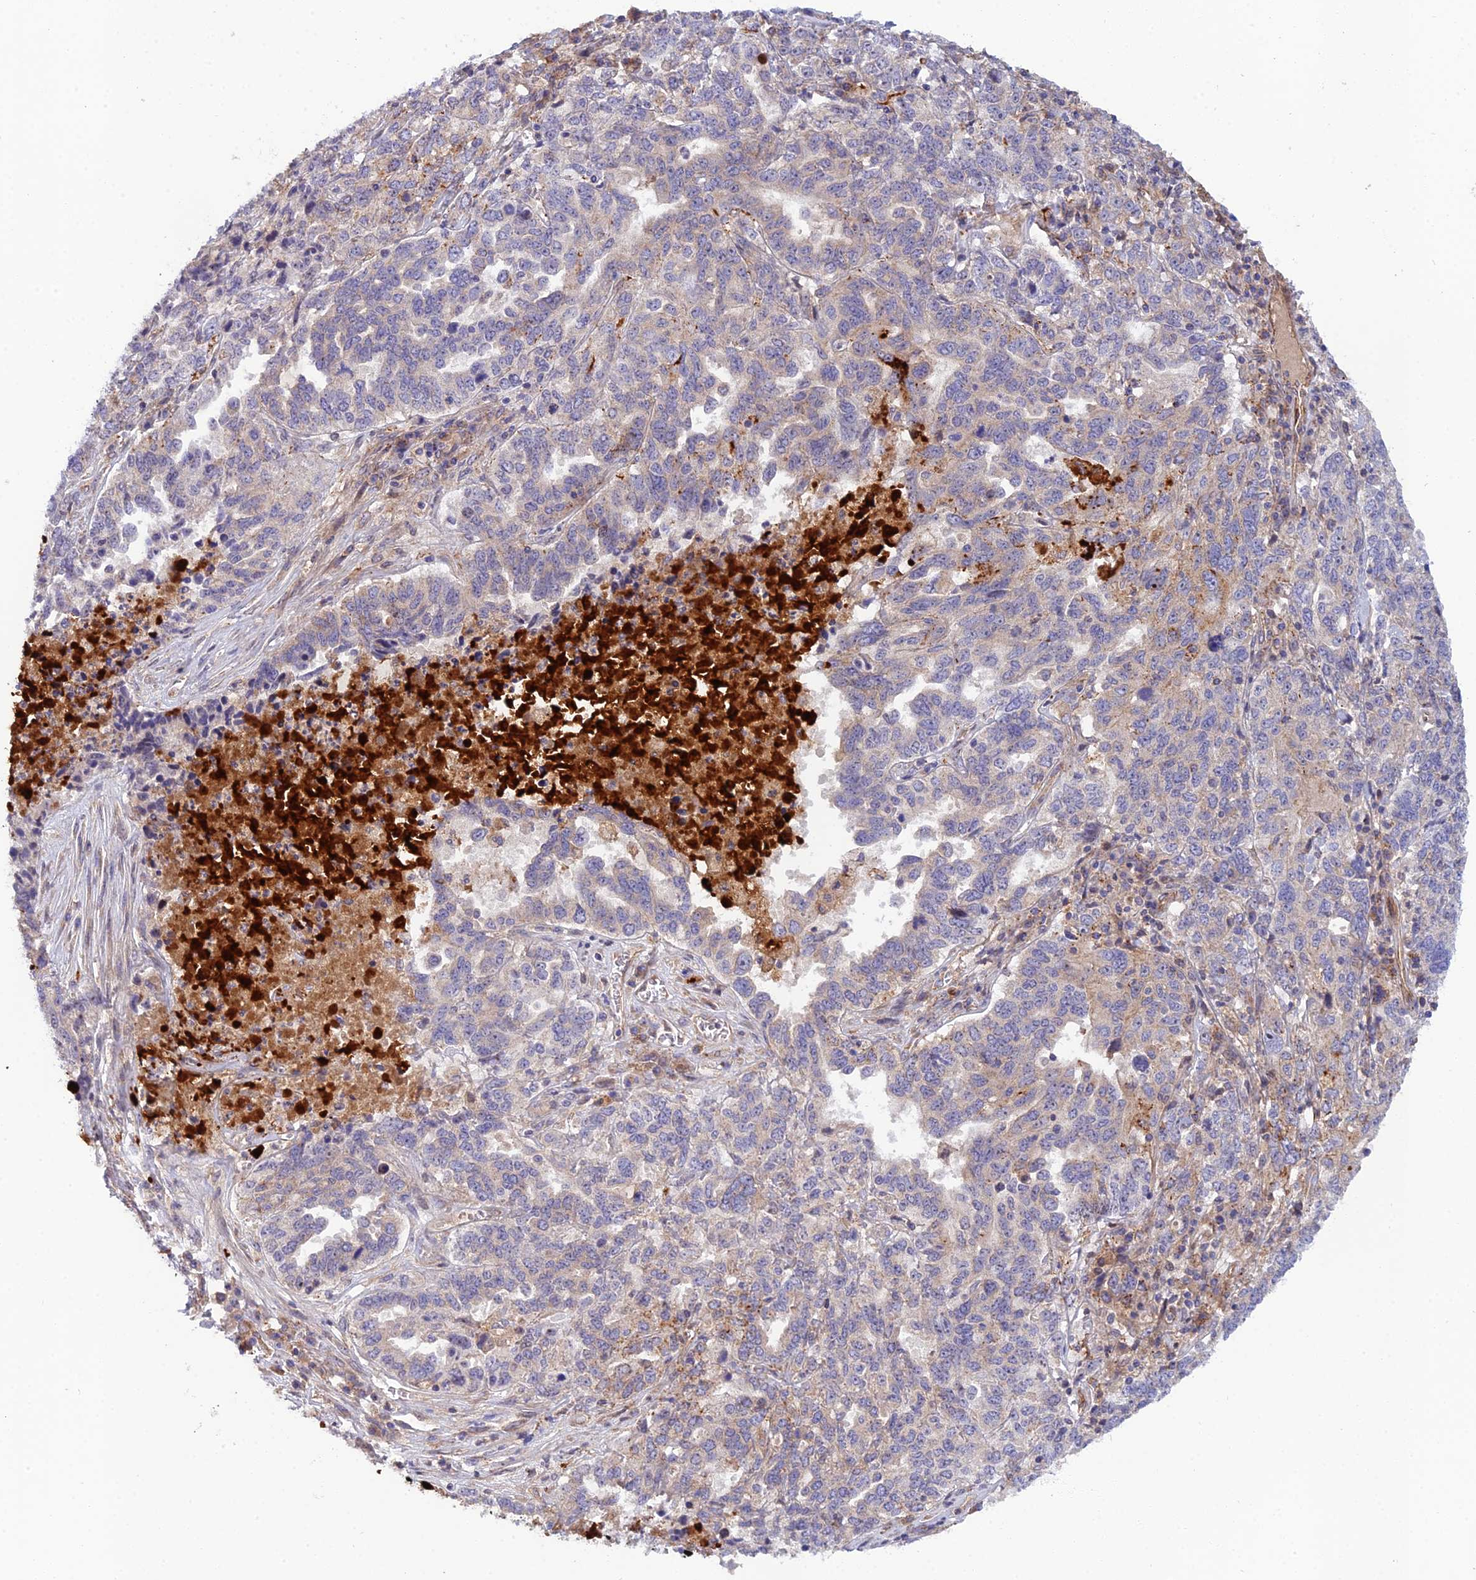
{"staining": {"intensity": "weak", "quantity": "<25%", "location": "cytoplasmic/membranous"}, "tissue": "ovarian cancer", "cell_type": "Tumor cells", "image_type": "cancer", "snomed": [{"axis": "morphology", "description": "Carcinoma, endometroid"}, {"axis": "topography", "description": "Ovary"}], "caption": "This is an IHC image of human ovarian endometroid carcinoma. There is no expression in tumor cells.", "gene": "RALGAPA2", "patient": {"sex": "female", "age": 62}}